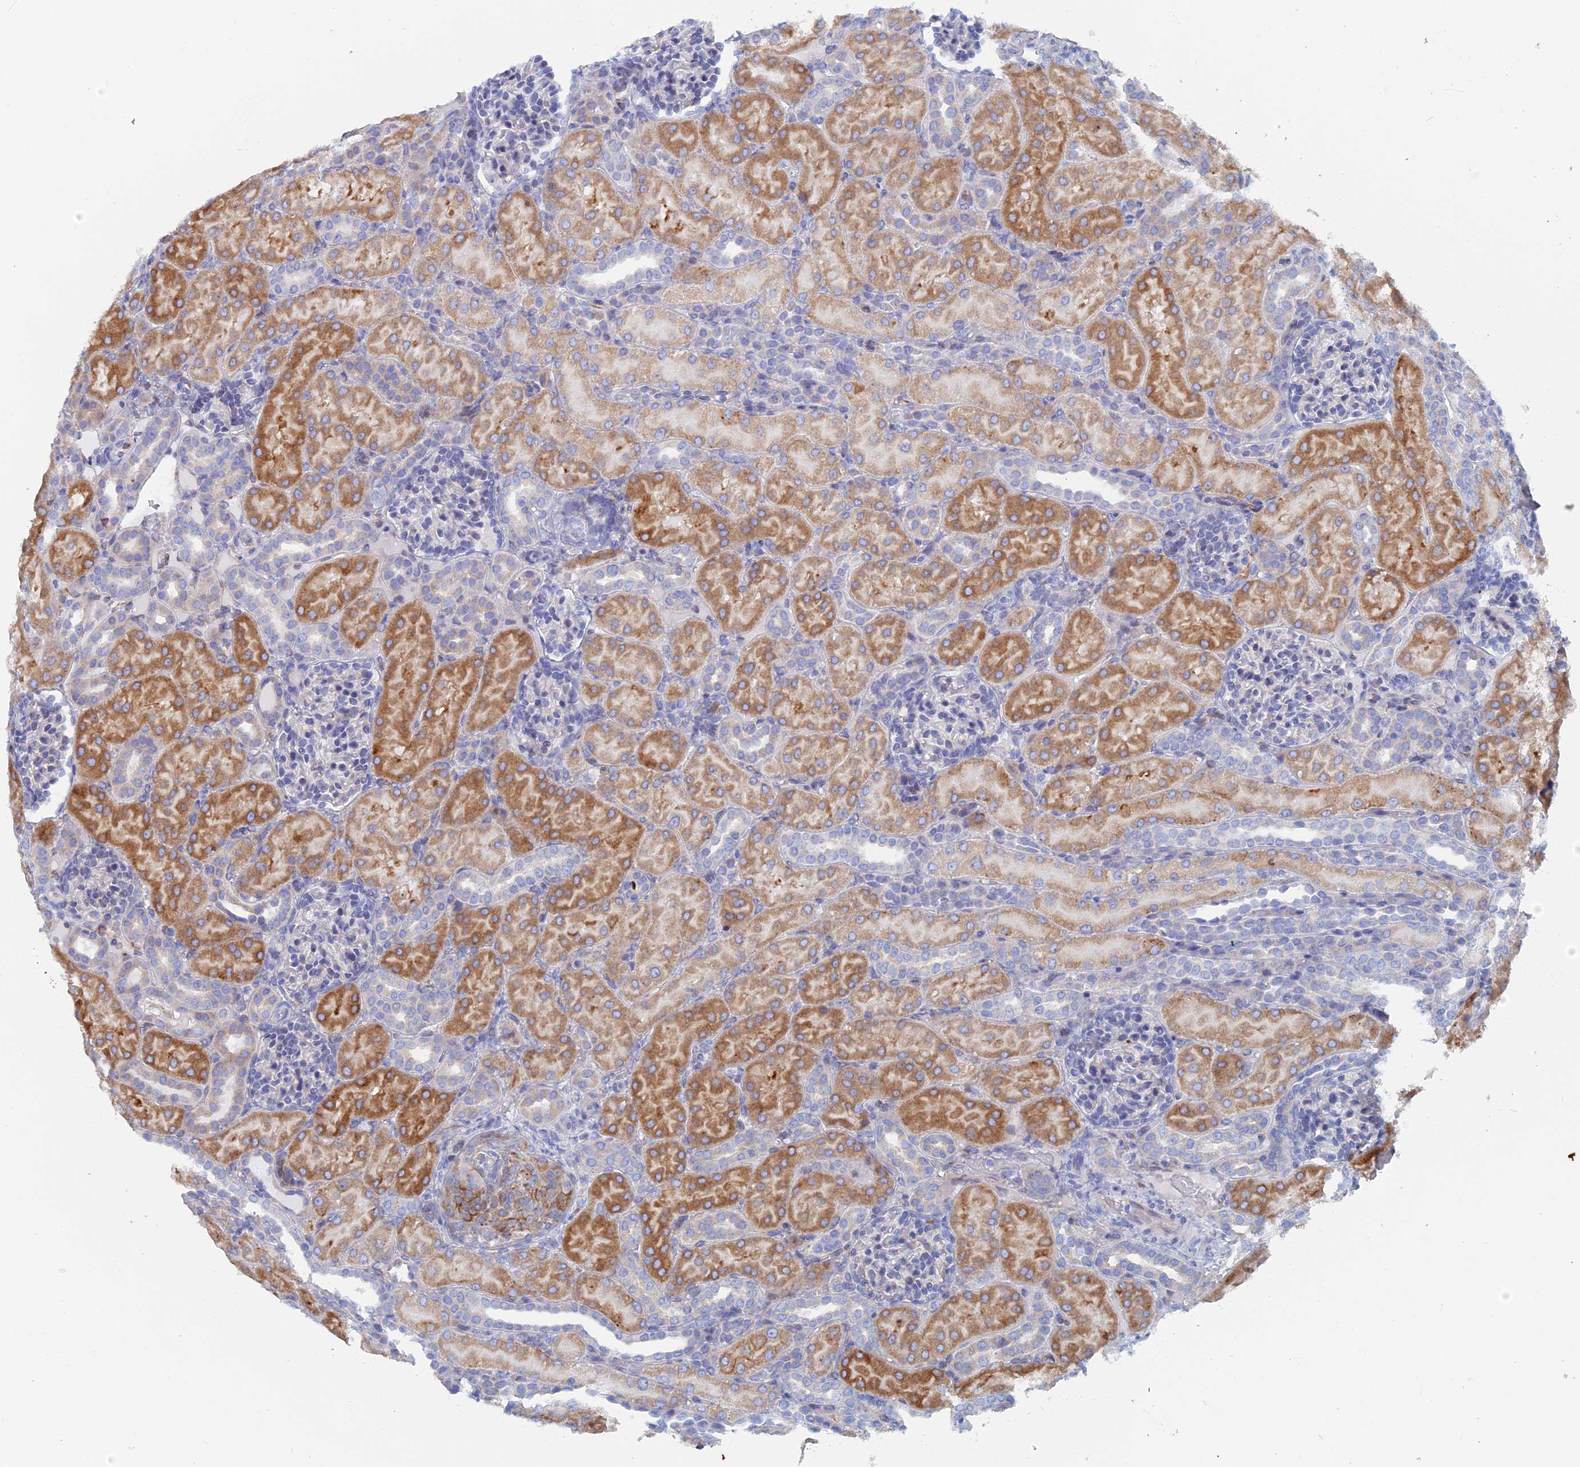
{"staining": {"intensity": "negative", "quantity": "none", "location": "none"}, "tissue": "kidney", "cell_type": "Cells in glomeruli", "image_type": "normal", "snomed": [{"axis": "morphology", "description": "Normal tissue, NOS"}, {"axis": "topography", "description": "Kidney"}], "caption": "This is an immunohistochemistry (IHC) histopathology image of normal kidney. There is no staining in cells in glomeruli.", "gene": "COG7", "patient": {"sex": "male", "age": 1}}